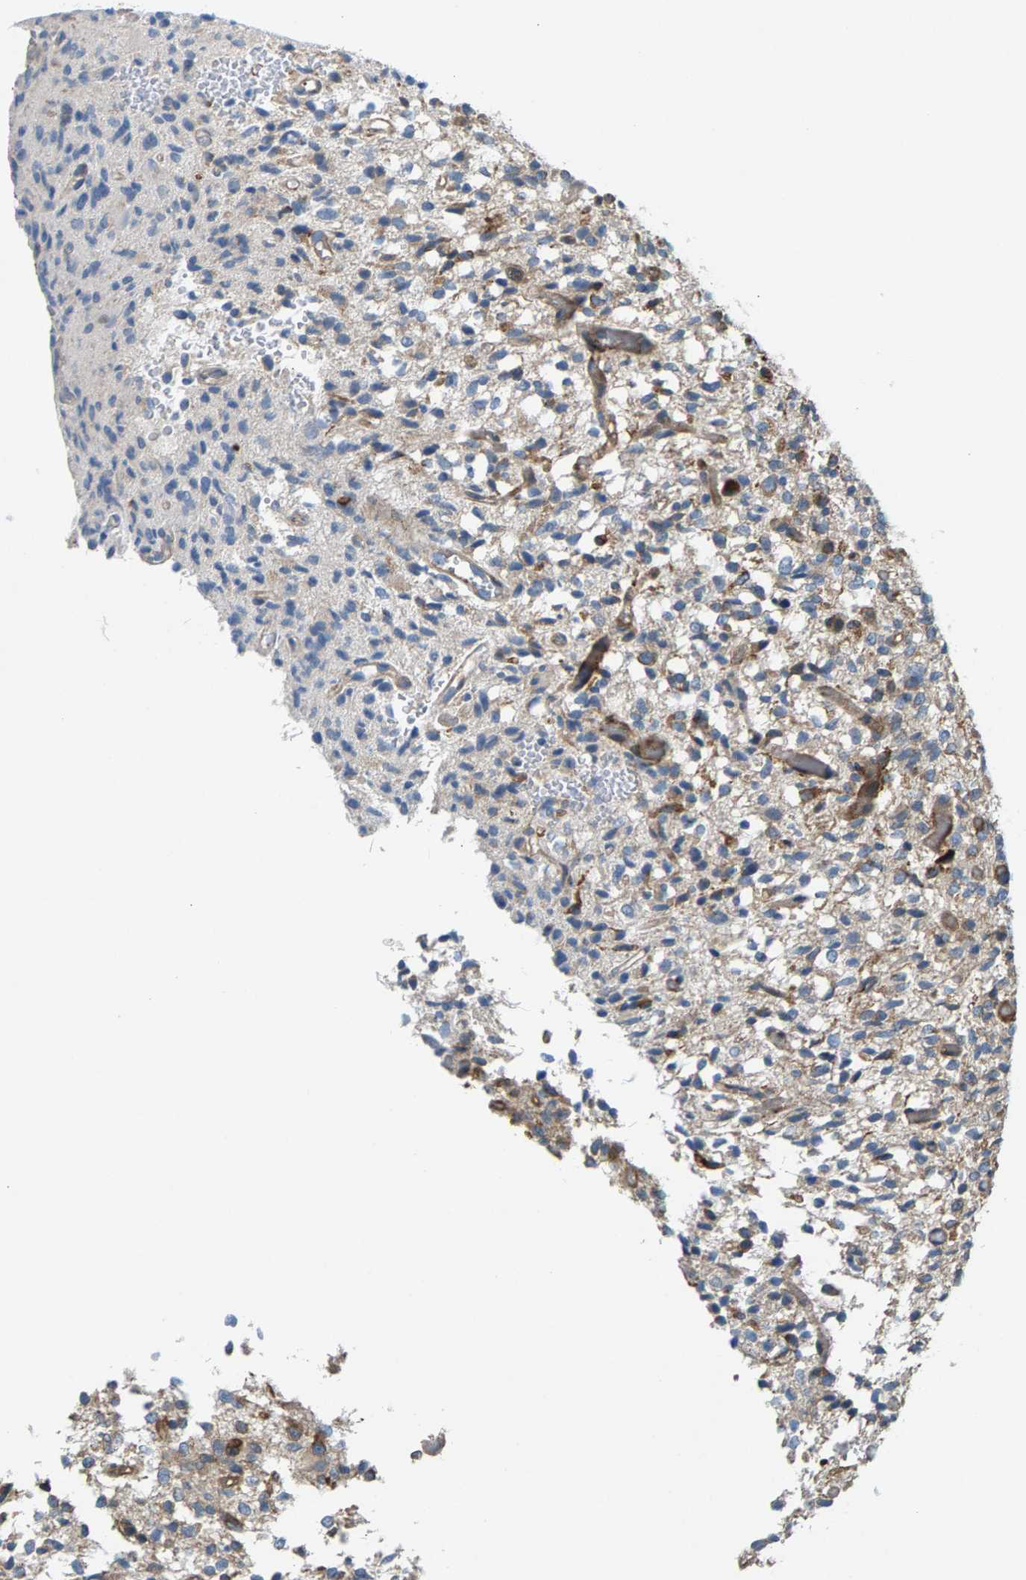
{"staining": {"intensity": "moderate", "quantity": "25%-75%", "location": "cytoplasmic/membranous"}, "tissue": "glioma", "cell_type": "Tumor cells", "image_type": "cancer", "snomed": [{"axis": "morphology", "description": "Glioma, malignant, High grade"}, {"axis": "topography", "description": "Brain"}], "caption": "Moderate cytoplasmic/membranous positivity is present in approximately 25%-75% of tumor cells in malignant glioma (high-grade). The protein is shown in brown color, while the nuclei are stained blue.", "gene": "PDCL", "patient": {"sex": "male", "age": 71}}